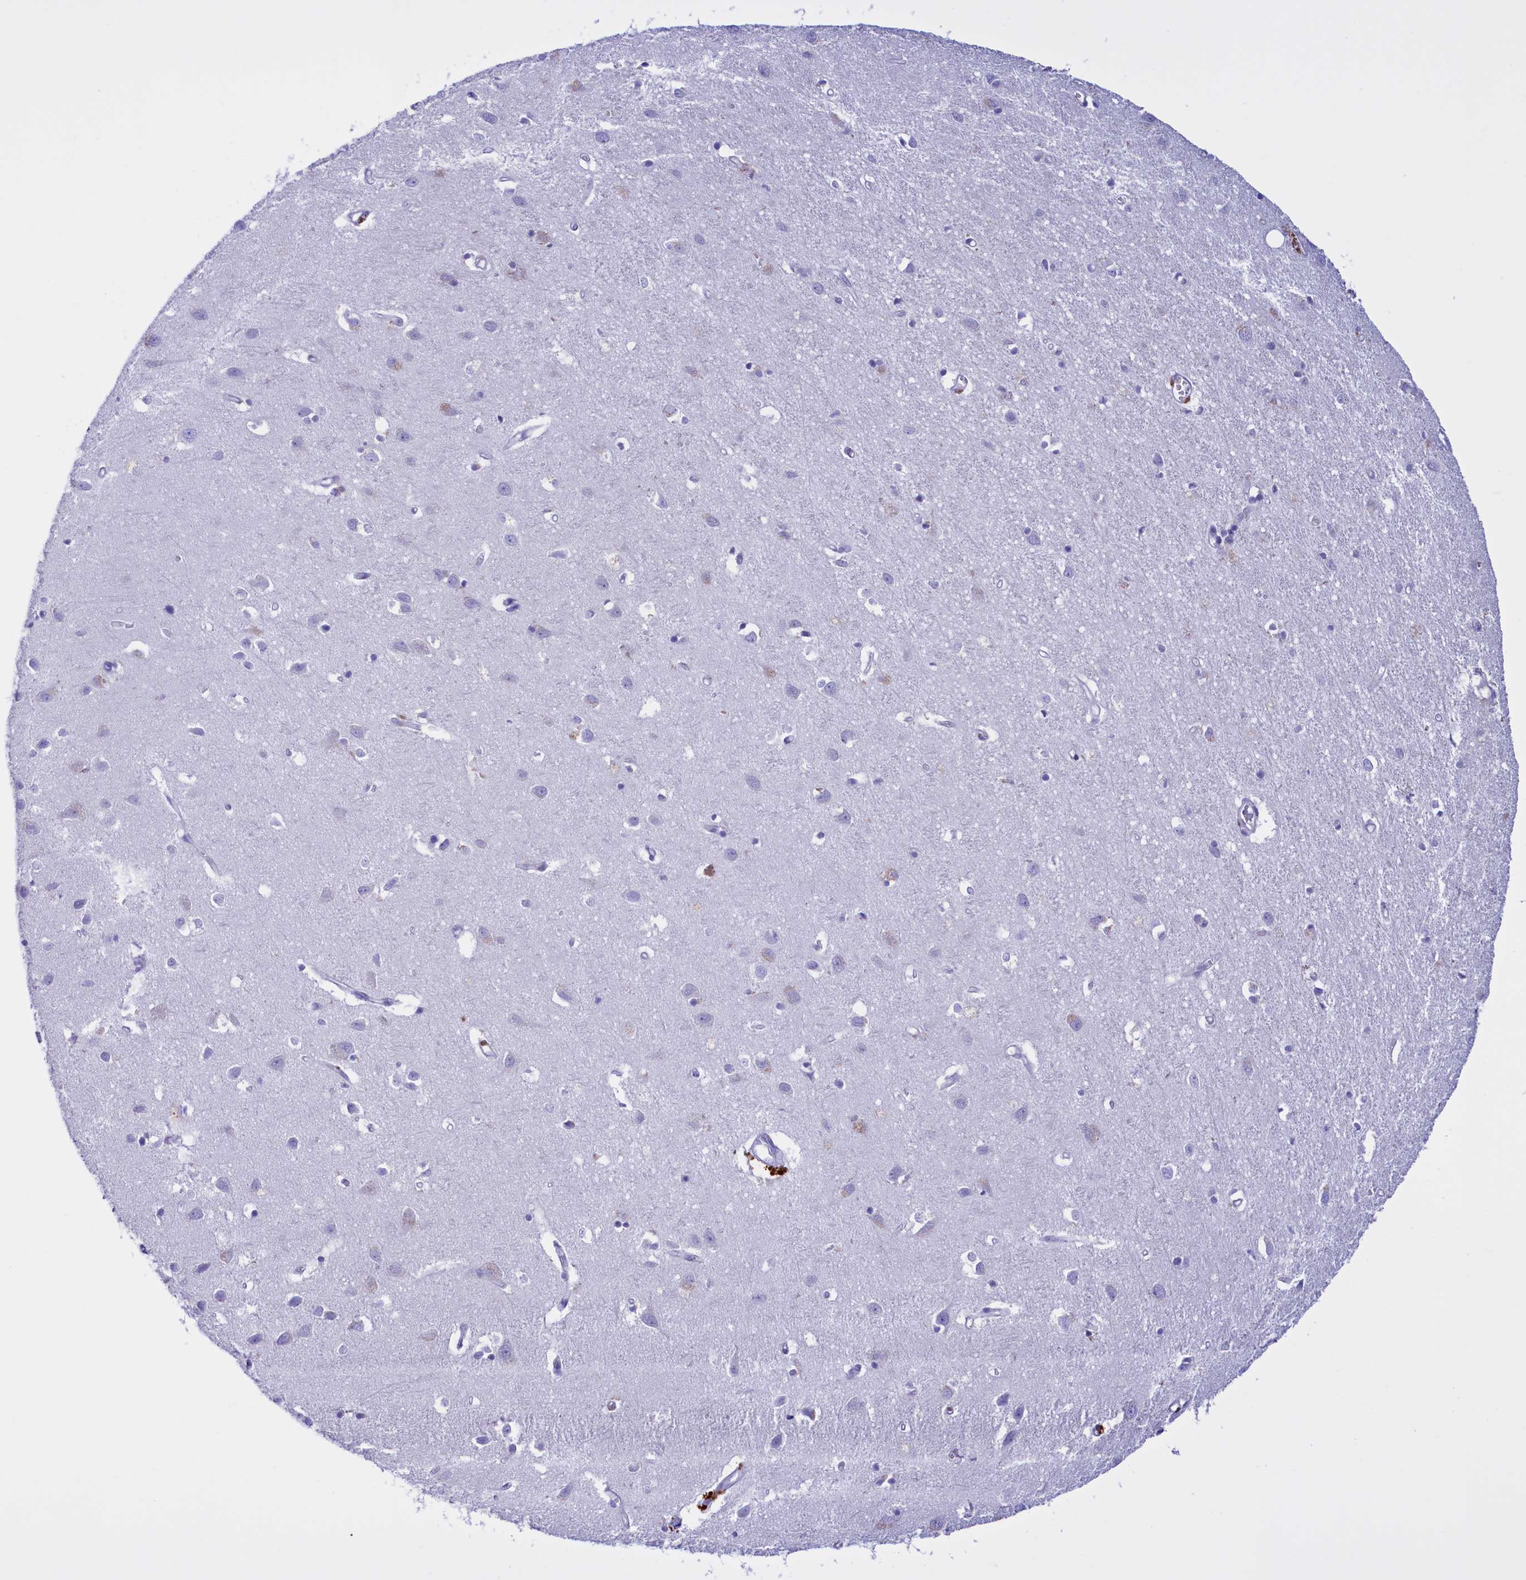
{"staining": {"intensity": "negative", "quantity": "none", "location": "none"}, "tissue": "cerebral cortex", "cell_type": "Endothelial cells", "image_type": "normal", "snomed": [{"axis": "morphology", "description": "Normal tissue, NOS"}, {"axis": "topography", "description": "Cerebral cortex"}], "caption": "Cerebral cortex was stained to show a protein in brown. There is no significant positivity in endothelial cells. (DAB immunohistochemistry with hematoxylin counter stain).", "gene": "PROK2", "patient": {"sex": "female", "age": 64}}